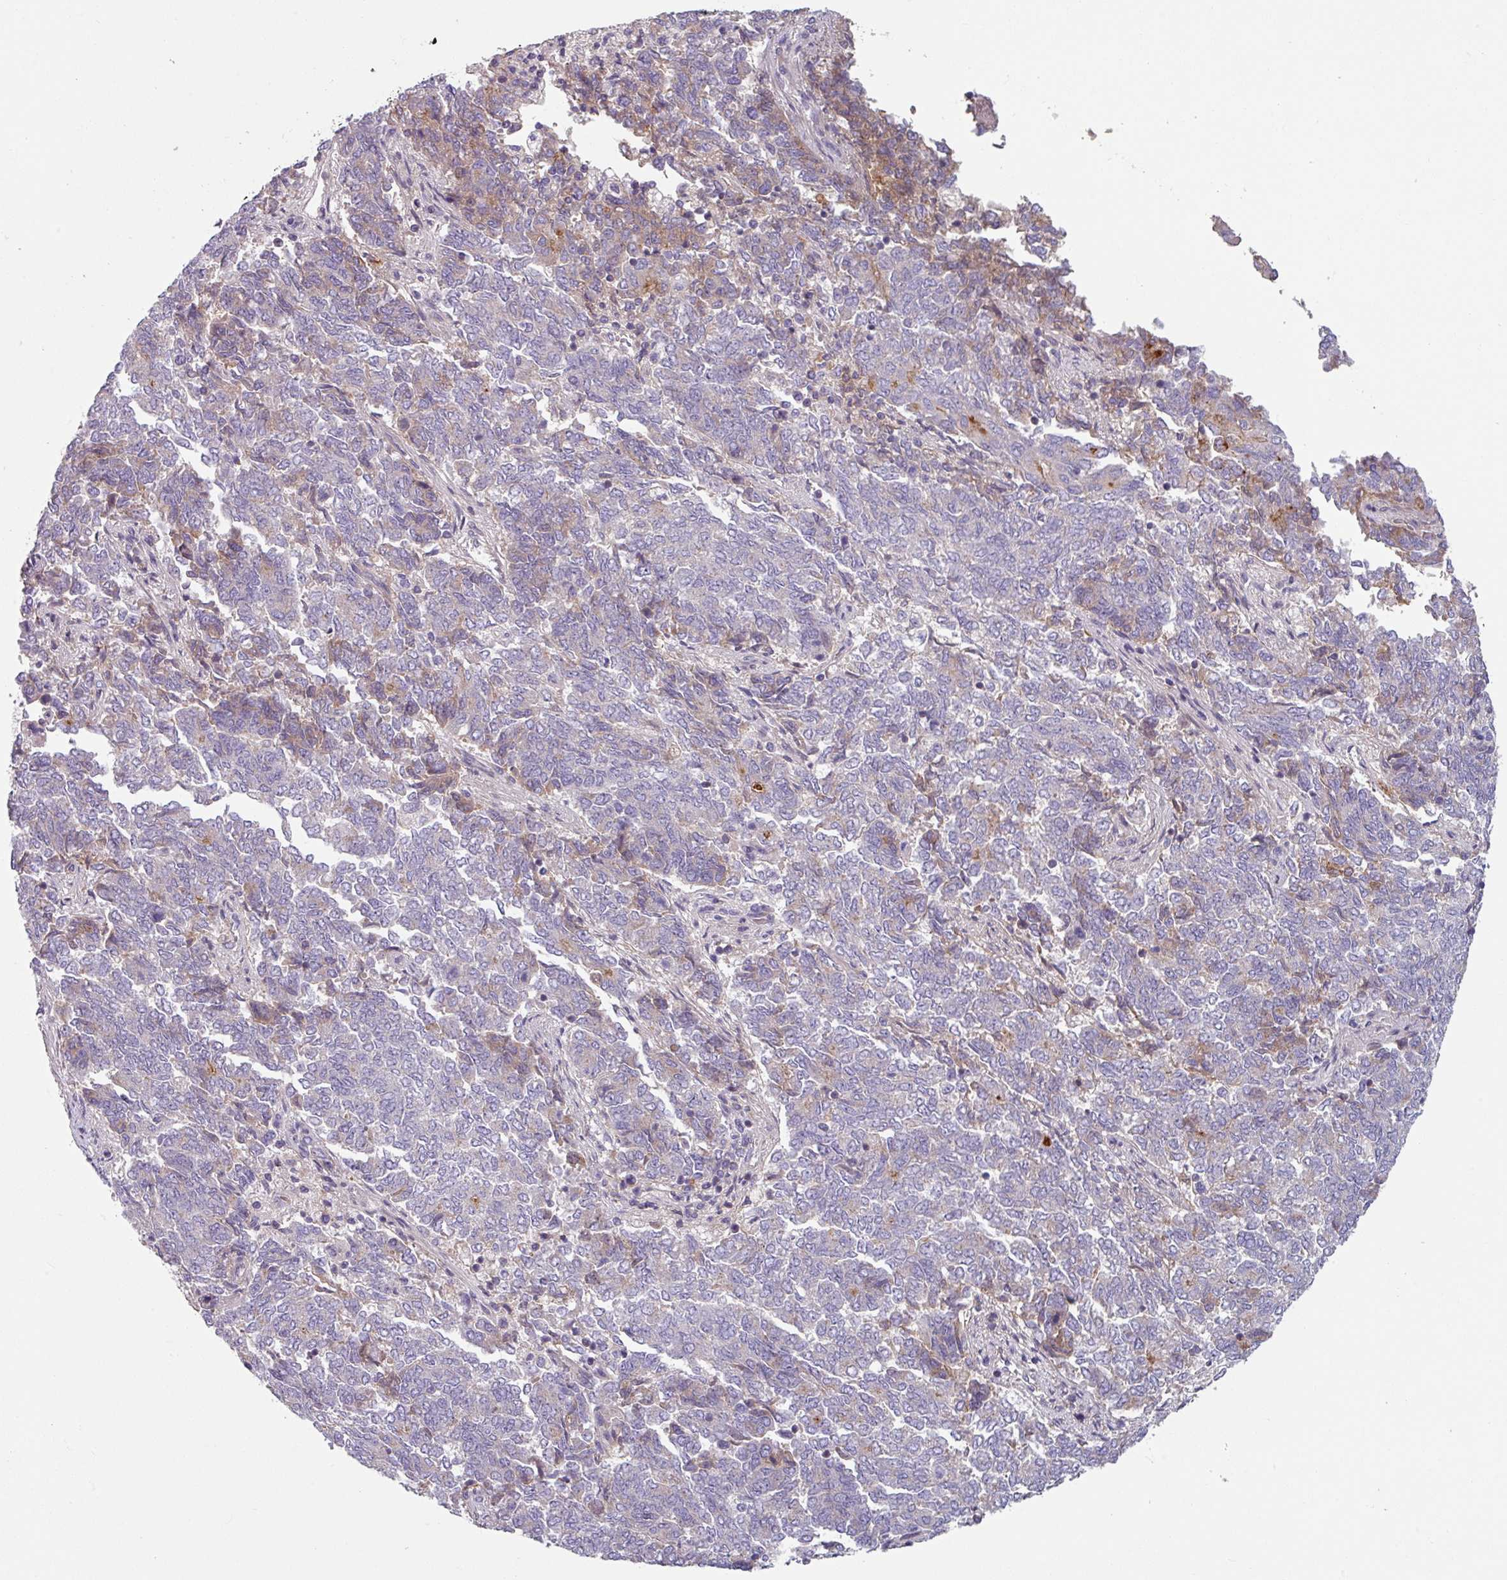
{"staining": {"intensity": "weak", "quantity": "<25%", "location": "cytoplasmic/membranous"}, "tissue": "endometrial cancer", "cell_type": "Tumor cells", "image_type": "cancer", "snomed": [{"axis": "morphology", "description": "Adenocarcinoma, NOS"}, {"axis": "topography", "description": "Endometrium"}], "caption": "Tumor cells are negative for protein expression in human endometrial adenocarcinoma. (DAB immunohistochemistry with hematoxylin counter stain).", "gene": "TMEM132A", "patient": {"sex": "female", "age": 80}}